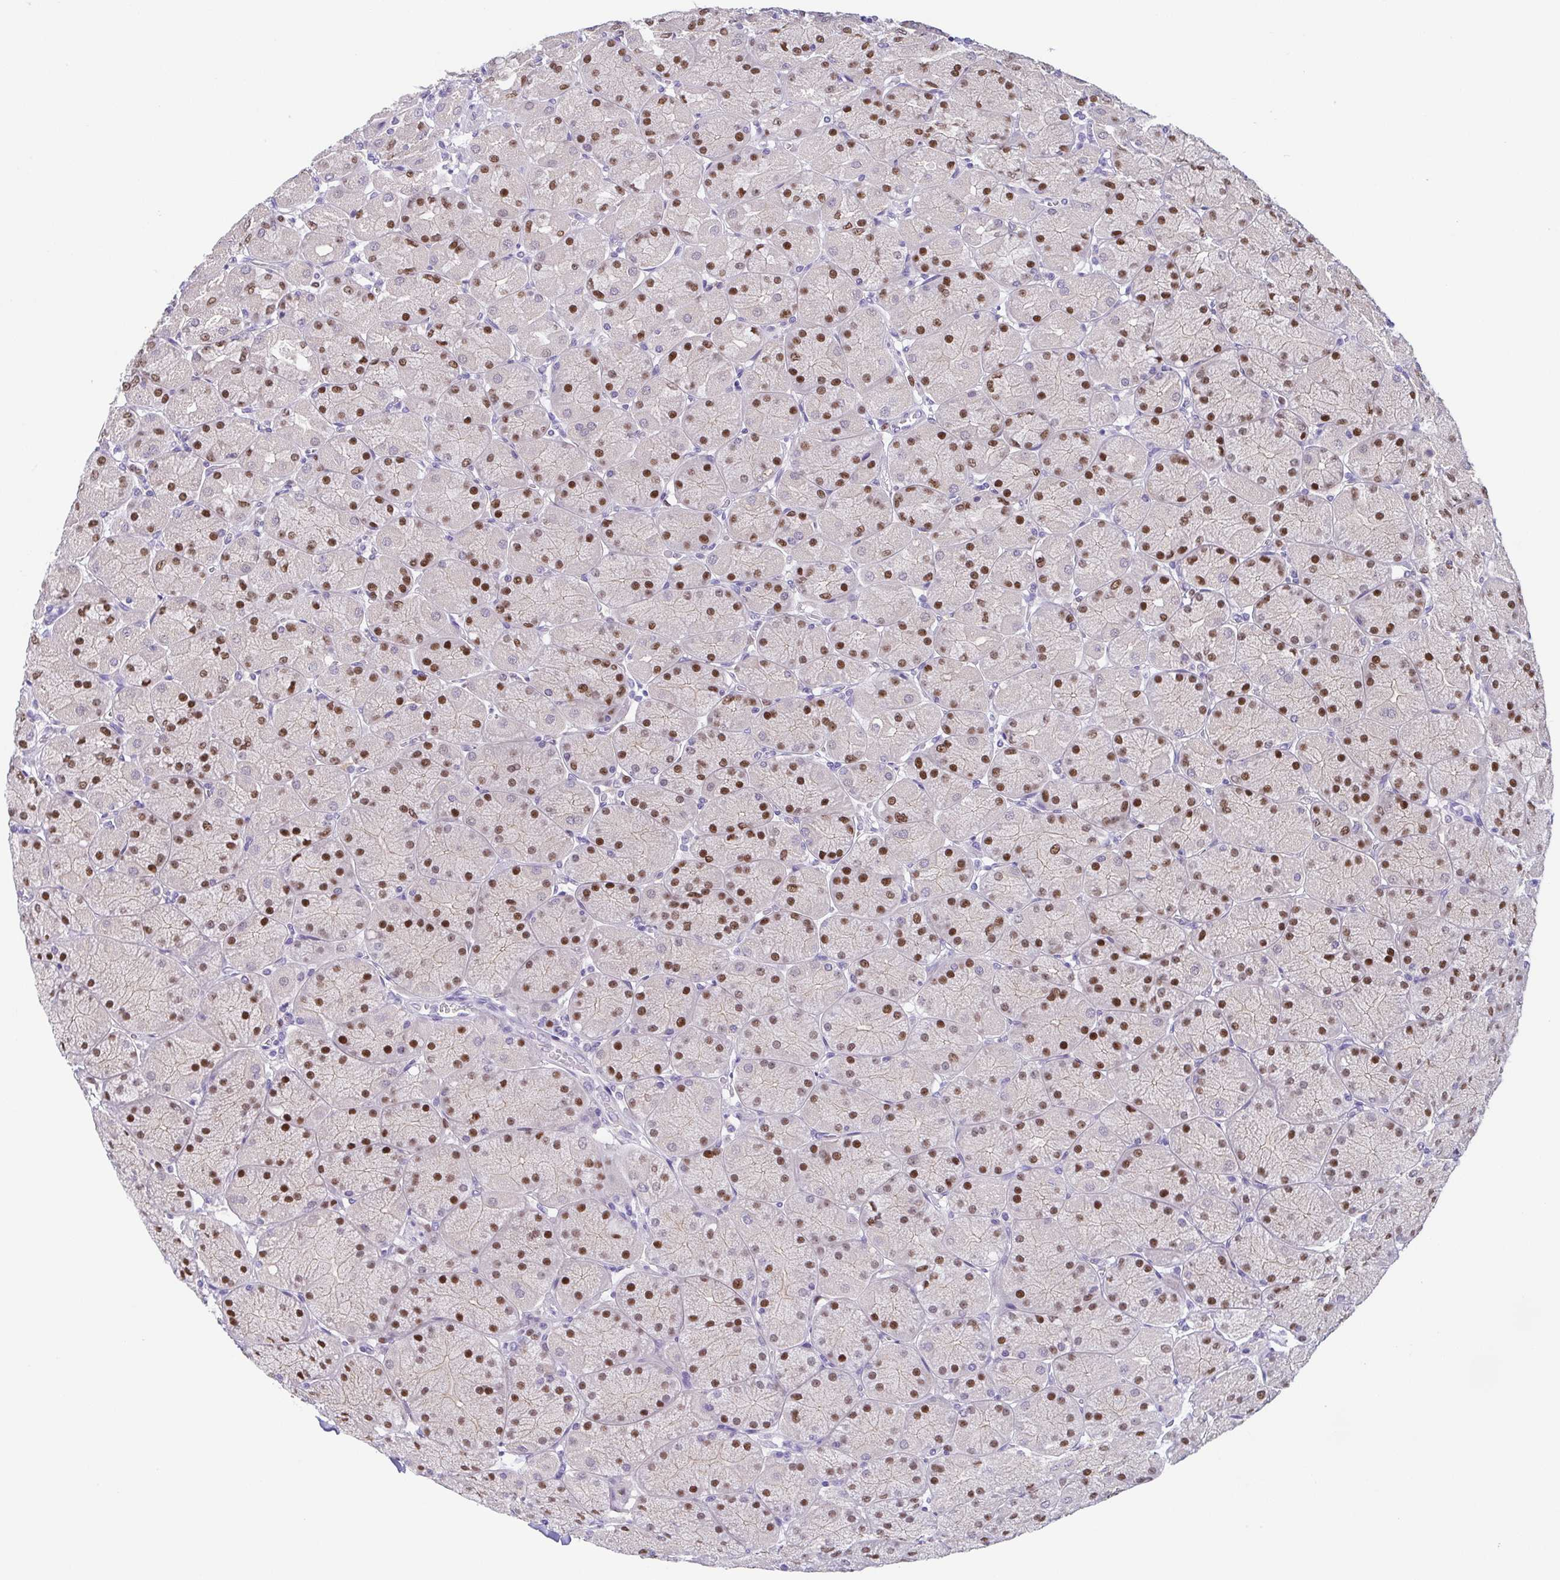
{"staining": {"intensity": "strong", "quantity": "25%-75%", "location": "nuclear"}, "tissue": "stomach", "cell_type": "Glandular cells", "image_type": "normal", "snomed": [{"axis": "morphology", "description": "Normal tissue, NOS"}, {"axis": "topography", "description": "Stomach, upper"}], "caption": "The histopathology image displays staining of normal stomach, revealing strong nuclear protein staining (brown color) within glandular cells. (DAB (3,3'-diaminobenzidine) = brown stain, brightfield microscopy at high magnification).", "gene": "UBE2Q1", "patient": {"sex": "female", "age": 56}}